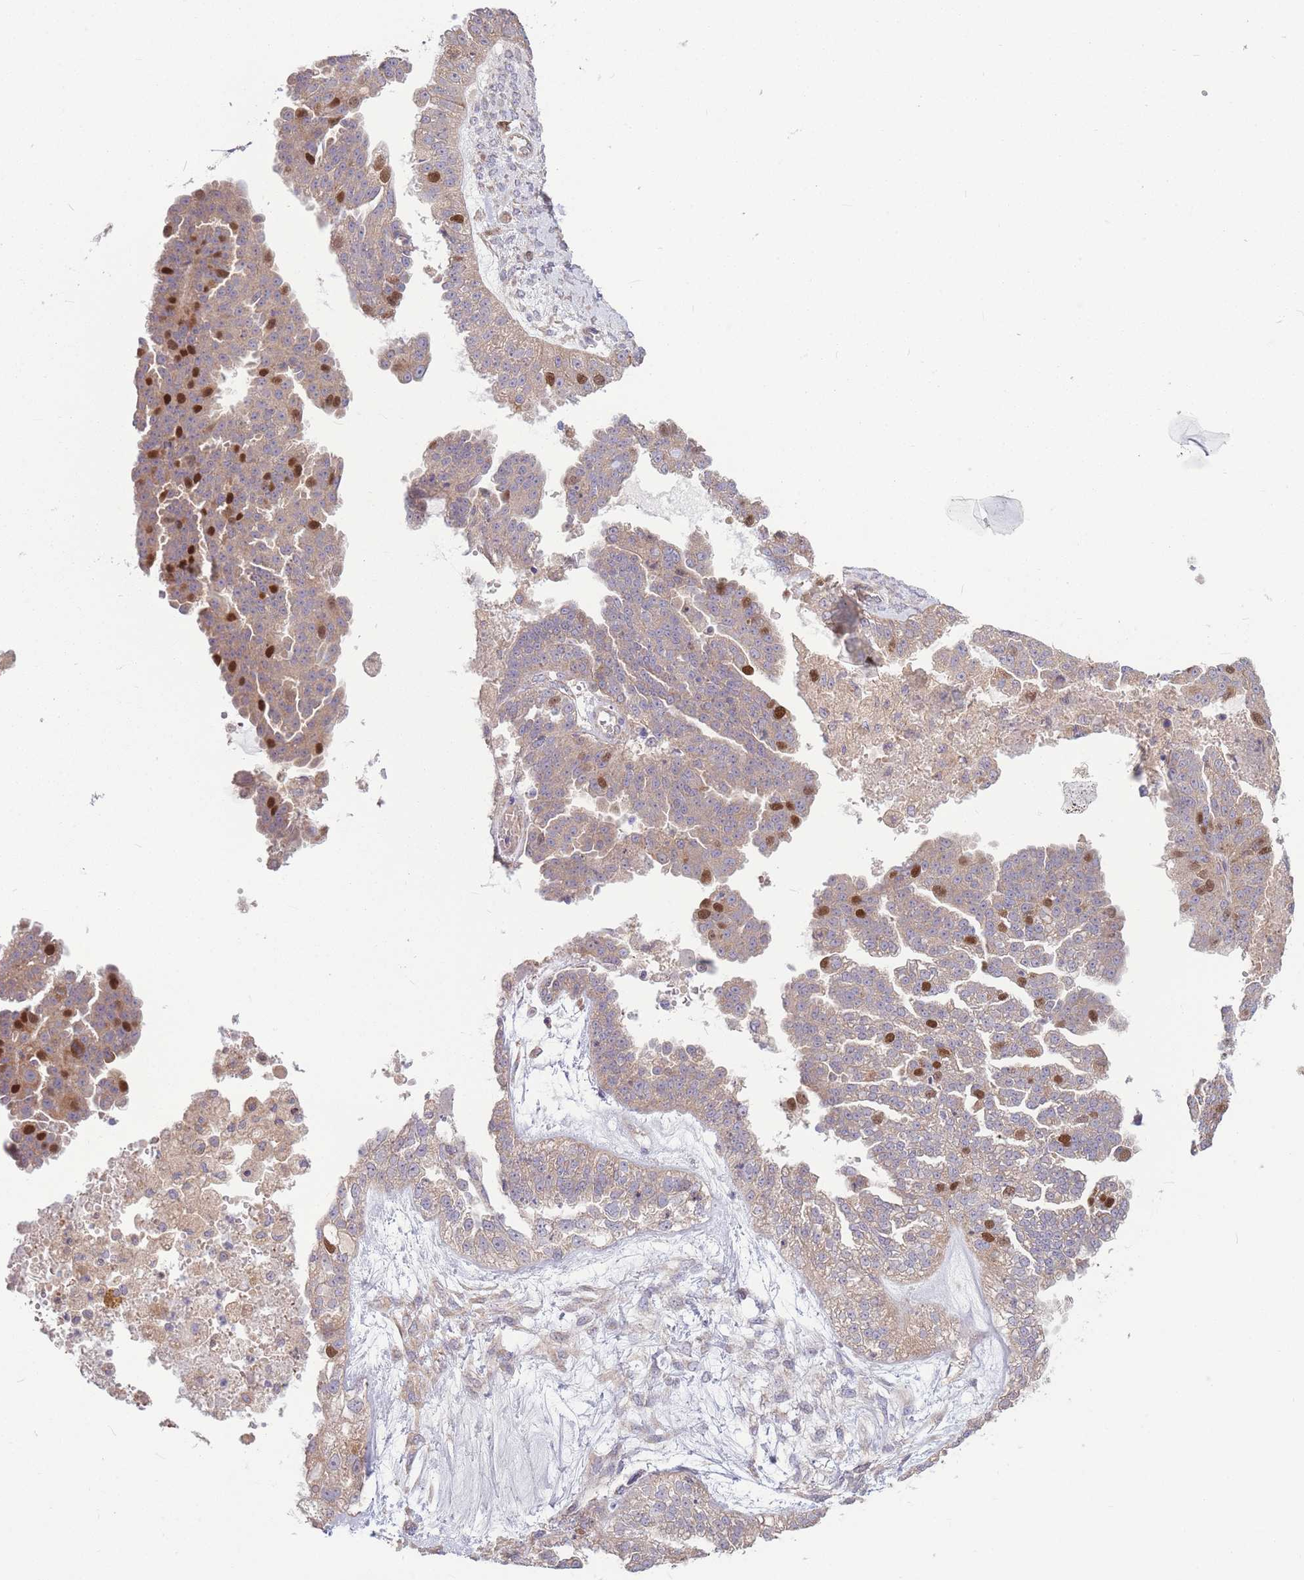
{"staining": {"intensity": "strong", "quantity": "<25%", "location": "nuclear"}, "tissue": "ovarian cancer", "cell_type": "Tumor cells", "image_type": "cancer", "snomed": [{"axis": "morphology", "description": "Cystadenocarcinoma, serous, NOS"}, {"axis": "topography", "description": "Ovary"}], "caption": "The immunohistochemical stain highlights strong nuclear expression in tumor cells of serous cystadenocarcinoma (ovarian) tissue.", "gene": "GMNN", "patient": {"sex": "female", "age": 58}}